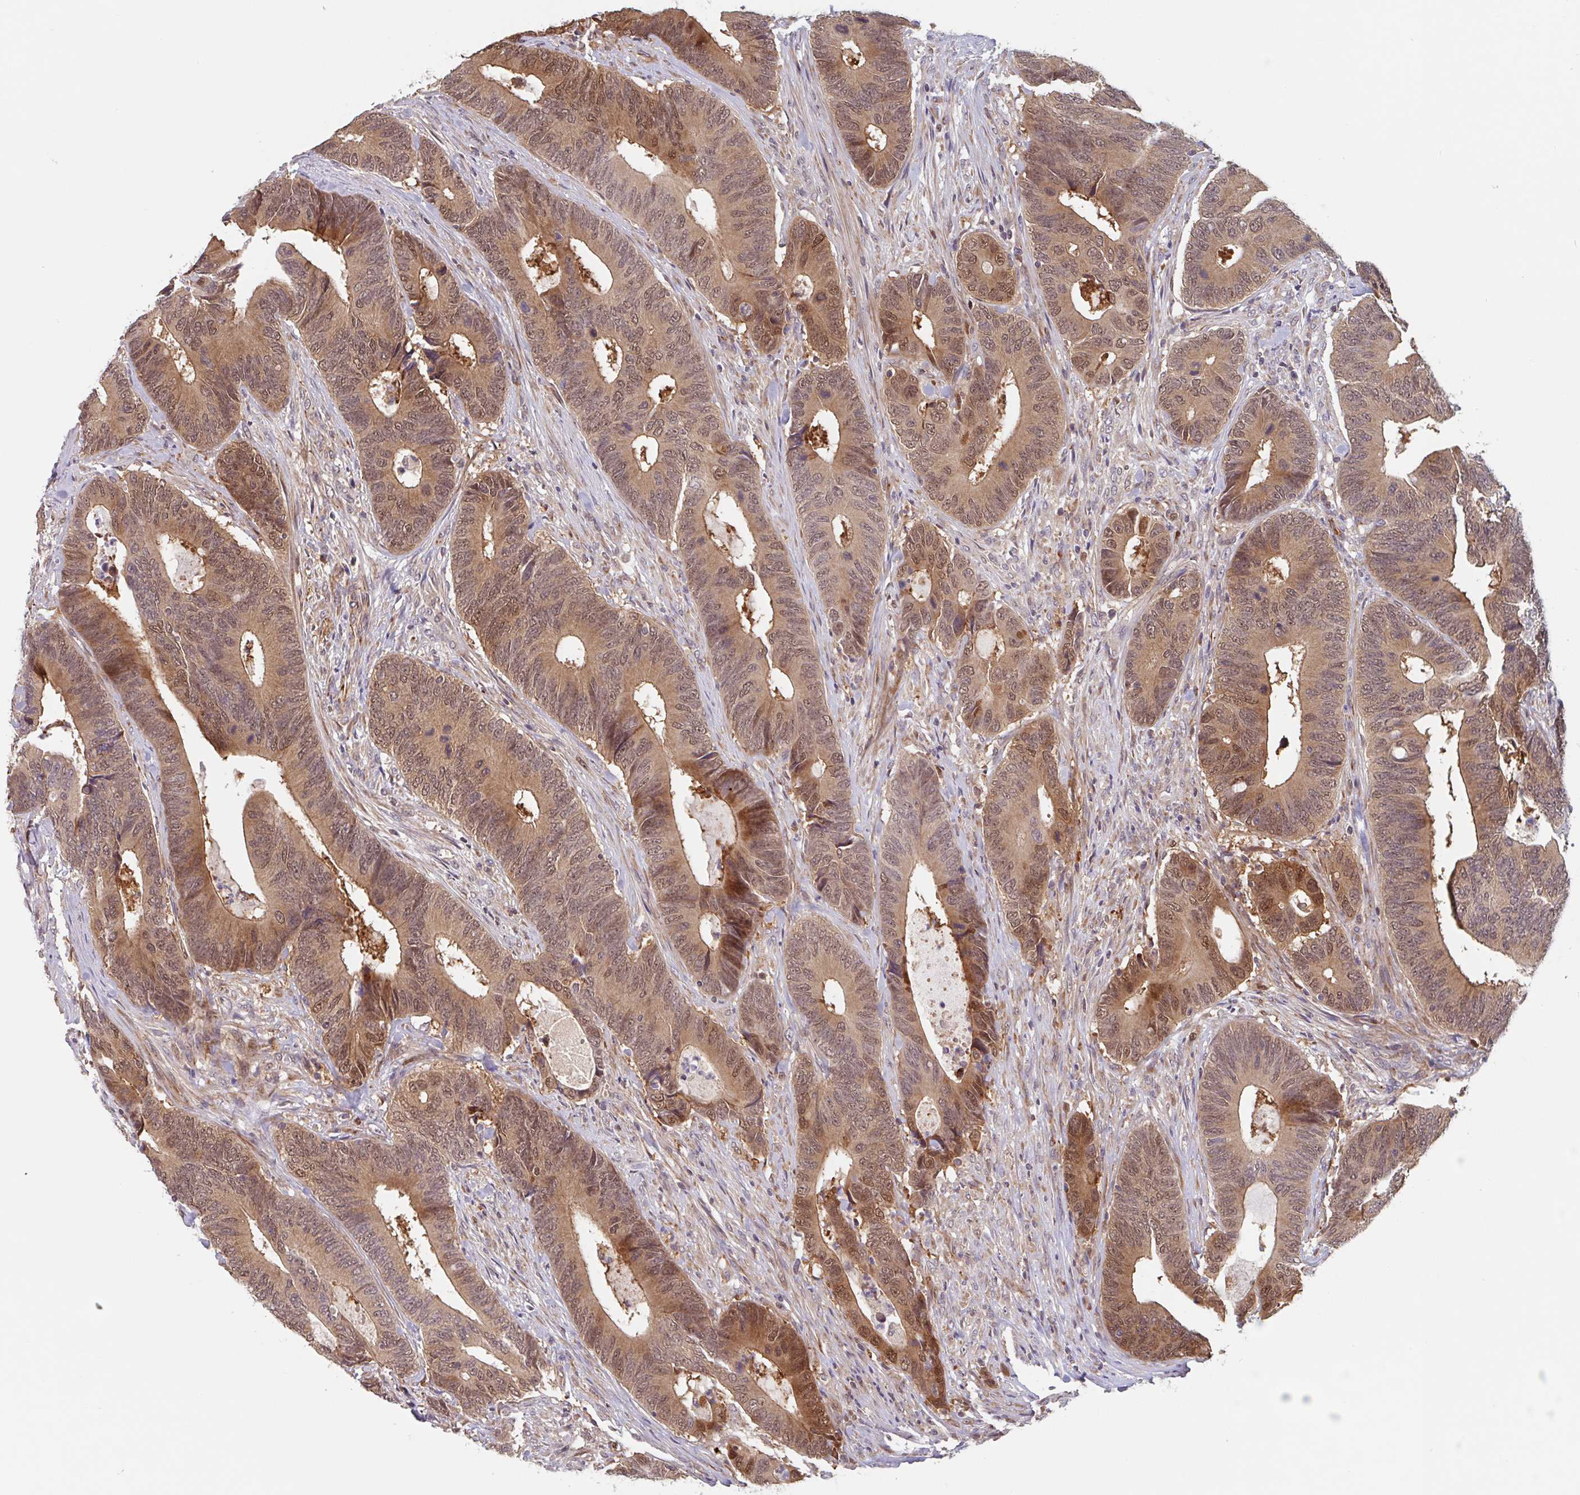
{"staining": {"intensity": "moderate", "quantity": ">75%", "location": "cytoplasmic/membranous,nuclear"}, "tissue": "colorectal cancer", "cell_type": "Tumor cells", "image_type": "cancer", "snomed": [{"axis": "morphology", "description": "Adenocarcinoma, NOS"}, {"axis": "topography", "description": "Colon"}], "caption": "This photomicrograph demonstrates IHC staining of human adenocarcinoma (colorectal), with medium moderate cytoplasmic/membranous and nuclear staining in about >75% of tumor cells.", "gene": "NUB1", "patient": {"sex": "male", "age": 87}}